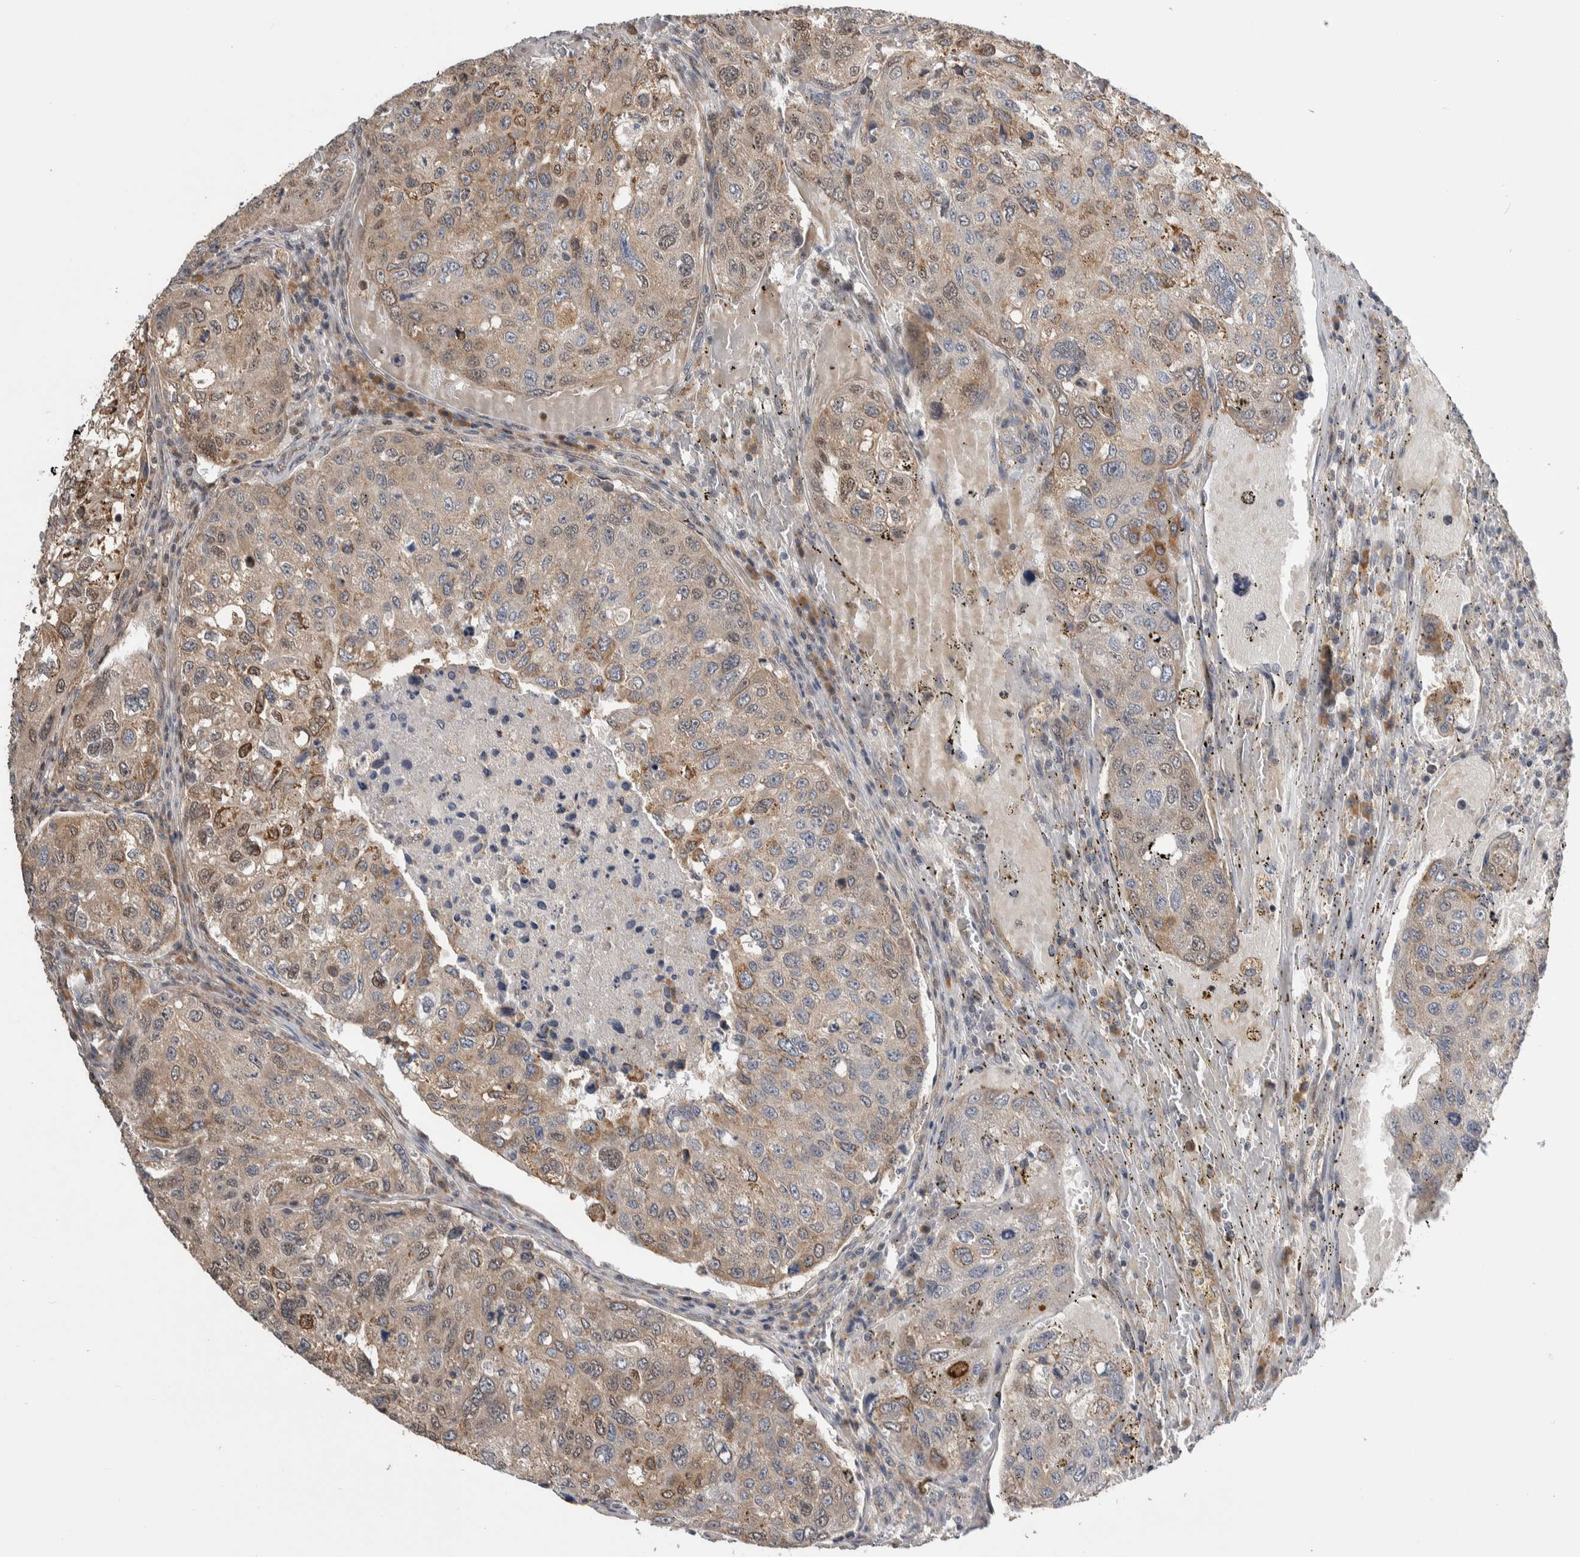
{"staining": {"intensity": "moderate", "quantity": "25%-75%", "location": "cytoplasmic/membranous"}, "tissue": "urothelial cancer", "cell_type": "Tumor cells", "image_type": "cancer", "snomed": [{"axis": "morphology", "description": "Urothelial carcinoma, High grade"}, {"axis": "topography", "description": "Lymph node"}, {"axis": "topography", "description": "Urinary bladder"}], "caption": "Urothelial cancer stained for a protein (brown) exhibits moderate cytoplasmic/membranous positive positivity in approximately 25%-75% of tumor cells.", "gene": "PRDM4", "patient": {"sex": "male", "age": 51}}